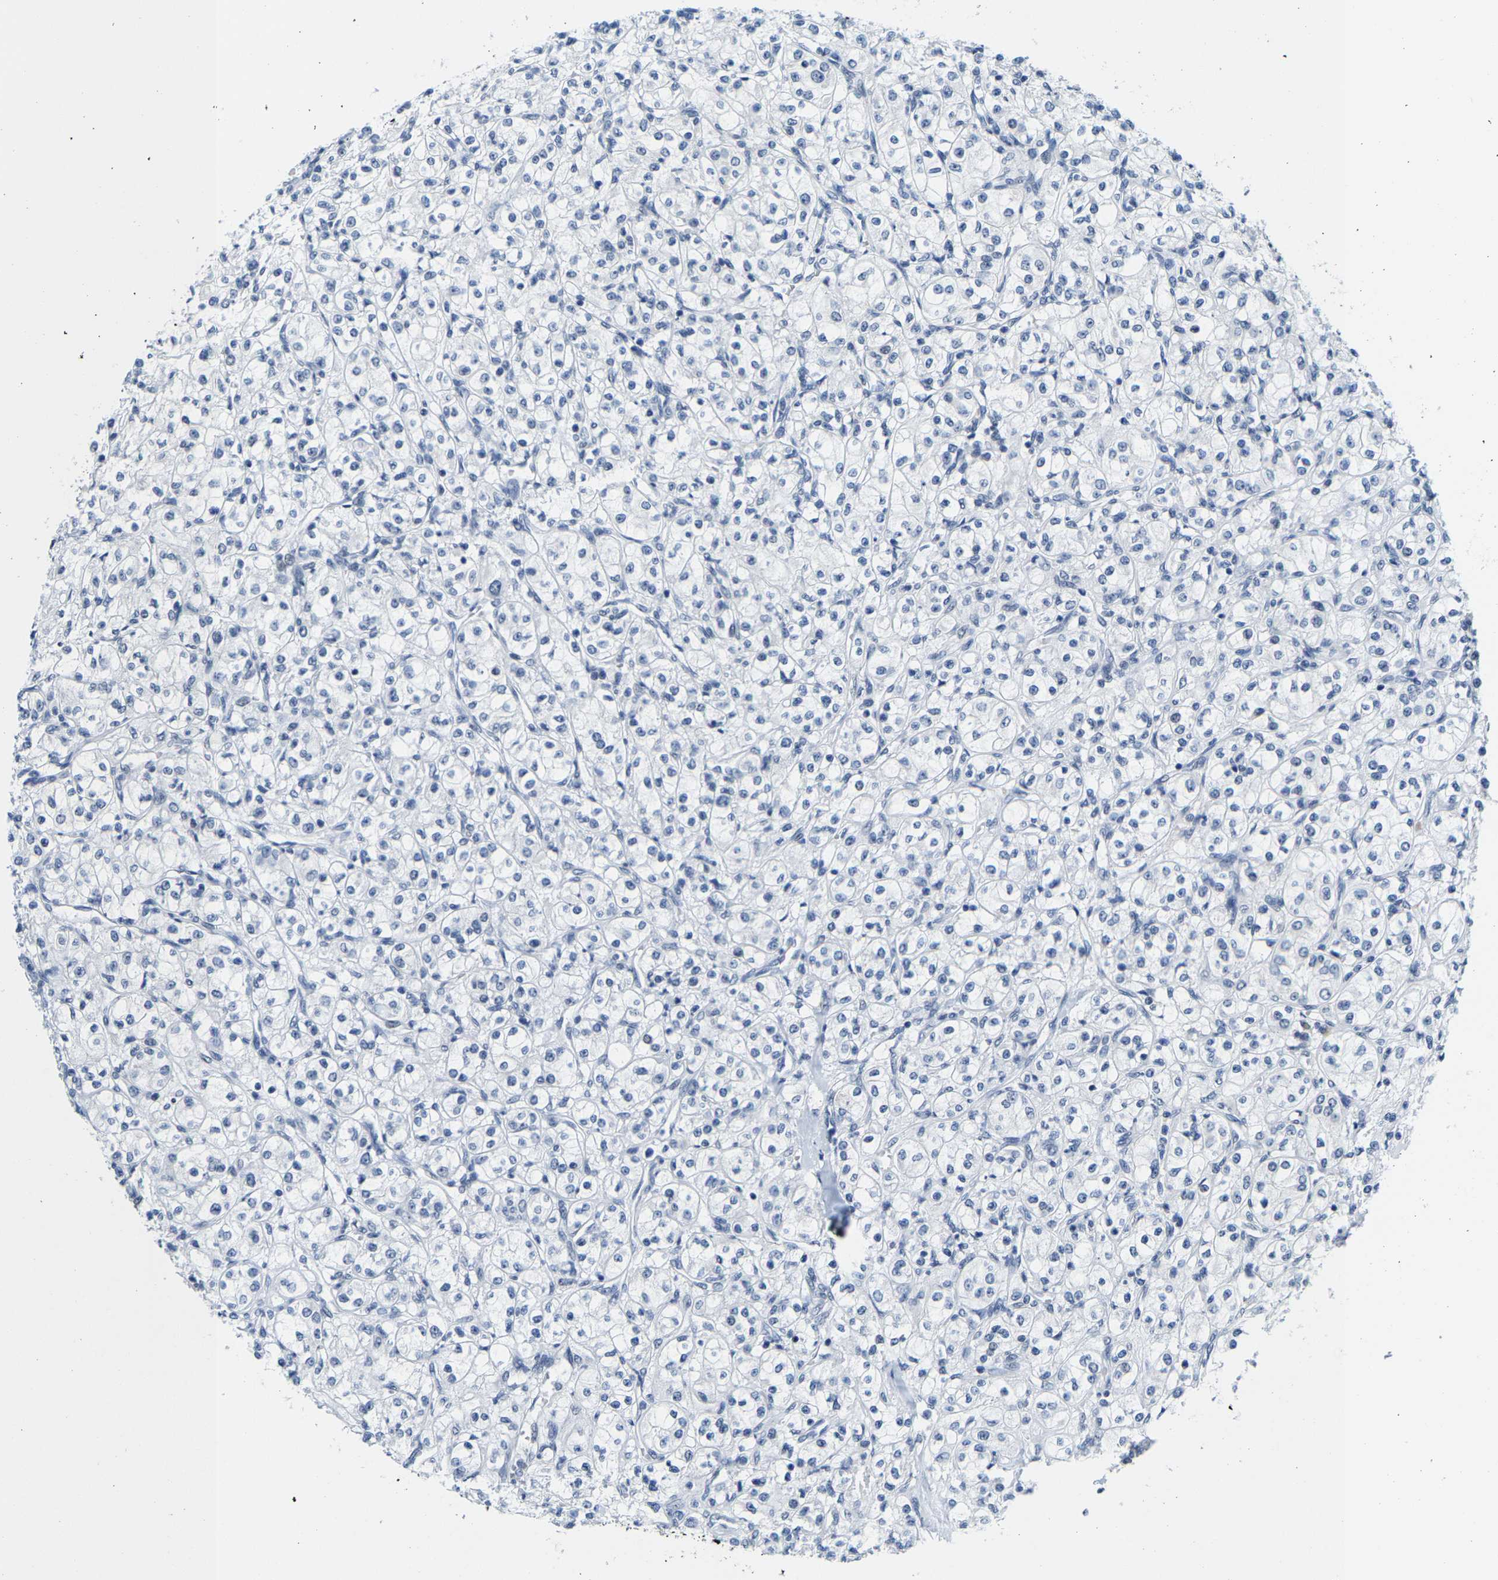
{"staining": {"intensity": "negative", "quantity": "none", "location": "none"}, "tissue": "renal cancer", "cell_type": "Tumor cells", "image_type": "cancer", "snomed": [{"axis": "morphology", "description": "Adenocarcinoma, NOS"}, {"axis": "topography", "description": "Kidney"}], "caption": "Human renal cancer stained for a protein using immunohistochemistry displays no staining in tumor cells.", "gene": "SETD1B", "patient": {"sex": "male", "age": 77}}